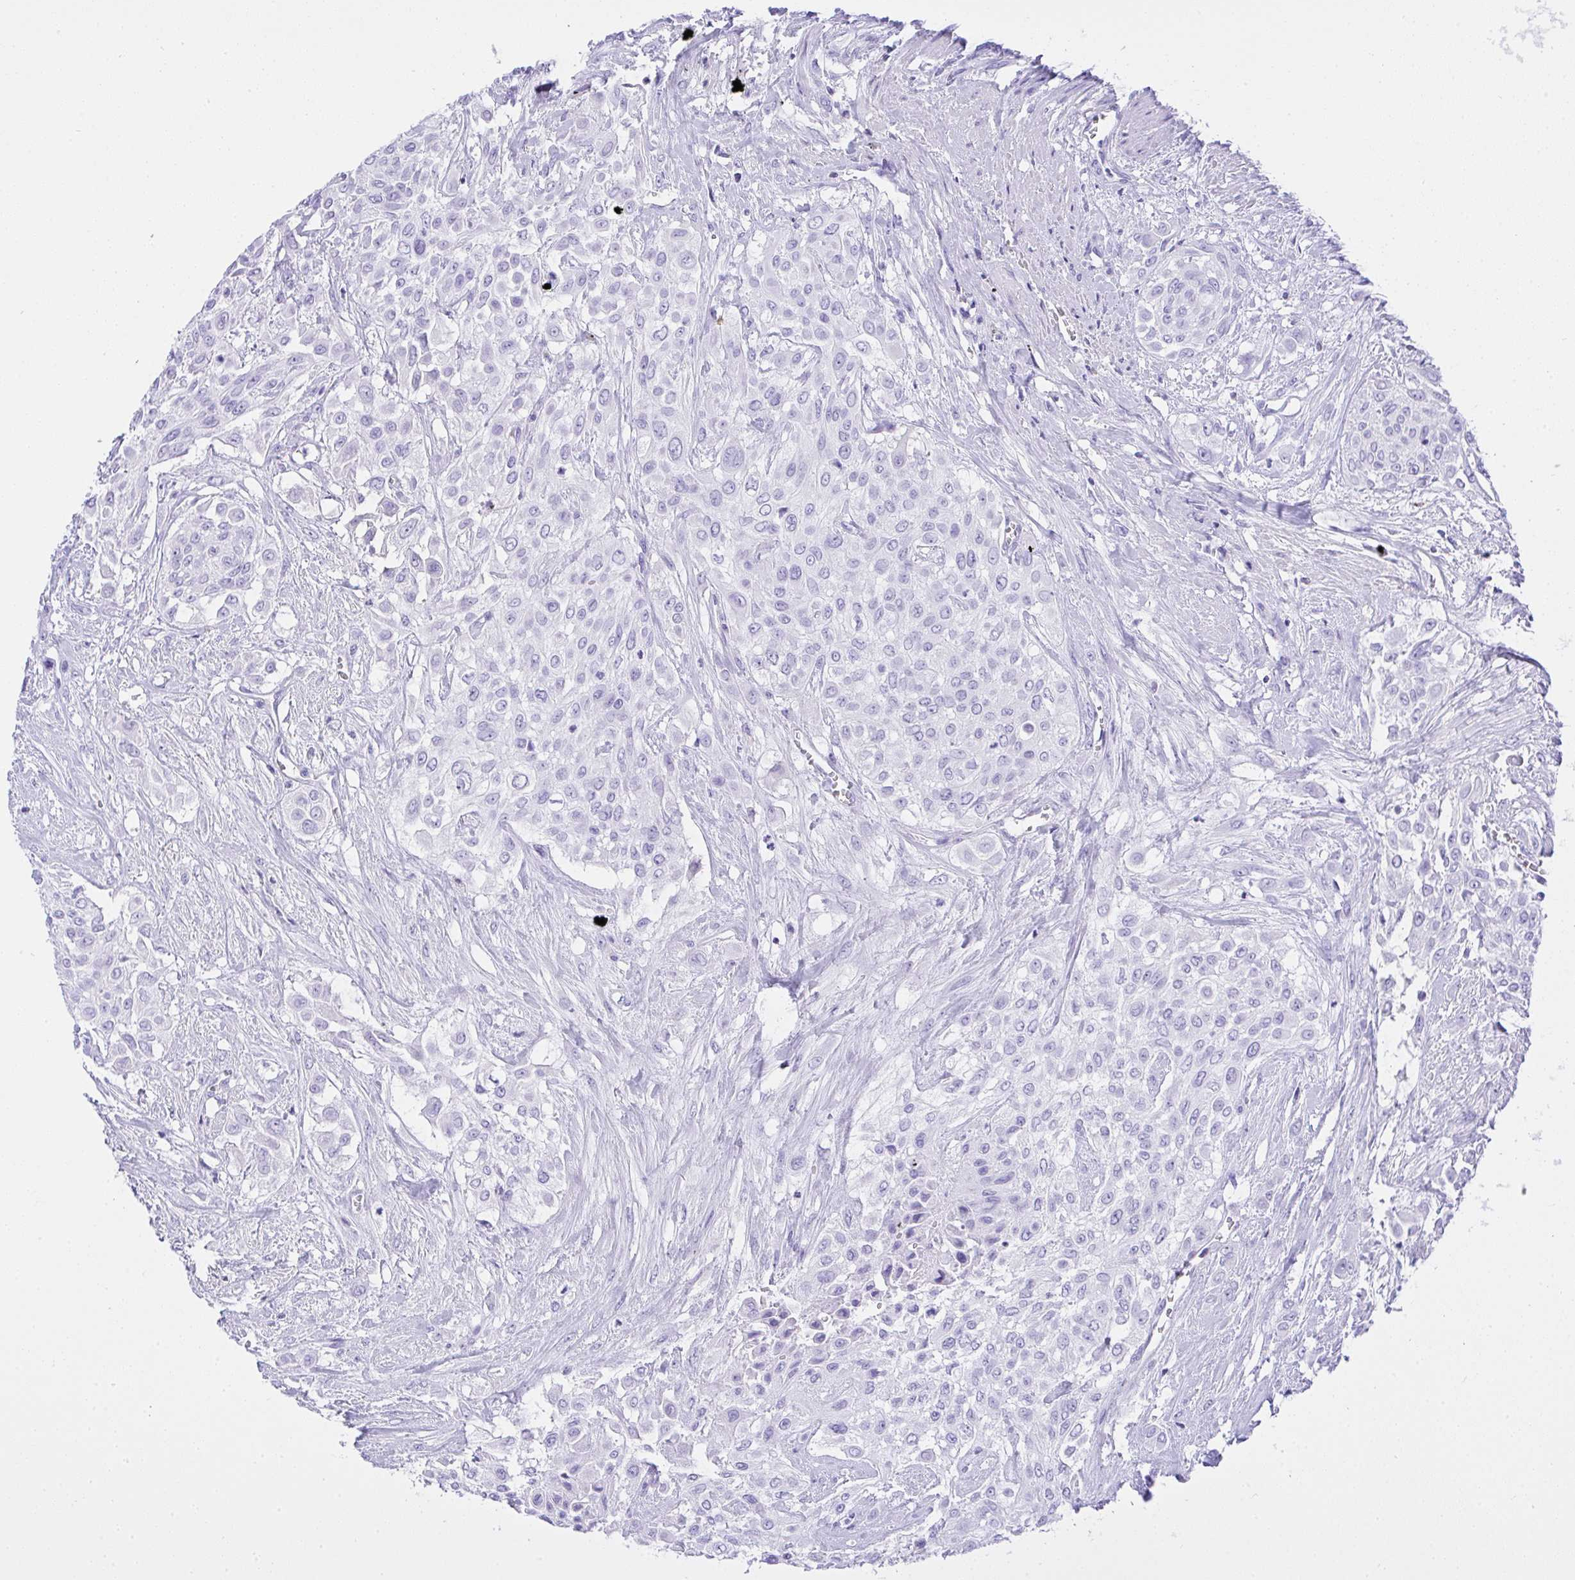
{"staining": {"intensity": "negative", "quantity": "none", "location": "none"}, "tissue": "urothelial cancer", "cell_type": "Tumor cells", "image_type": "cancer", "snomed": [{"axis": "morphology", "description": "Urothelial carcinoma, High grade"}, {"axis": "topography", "description": "Urinary bladder"}], "caption": "Histopathology image shows no protein expression in tumor cells of urothelial carcinoma (high-grade) tissue. (DAB IHC visualized using brightfield microscopy, high magnification).", "gene": "AKR1D1", "patient": {"sex": "male", "age": 57}}